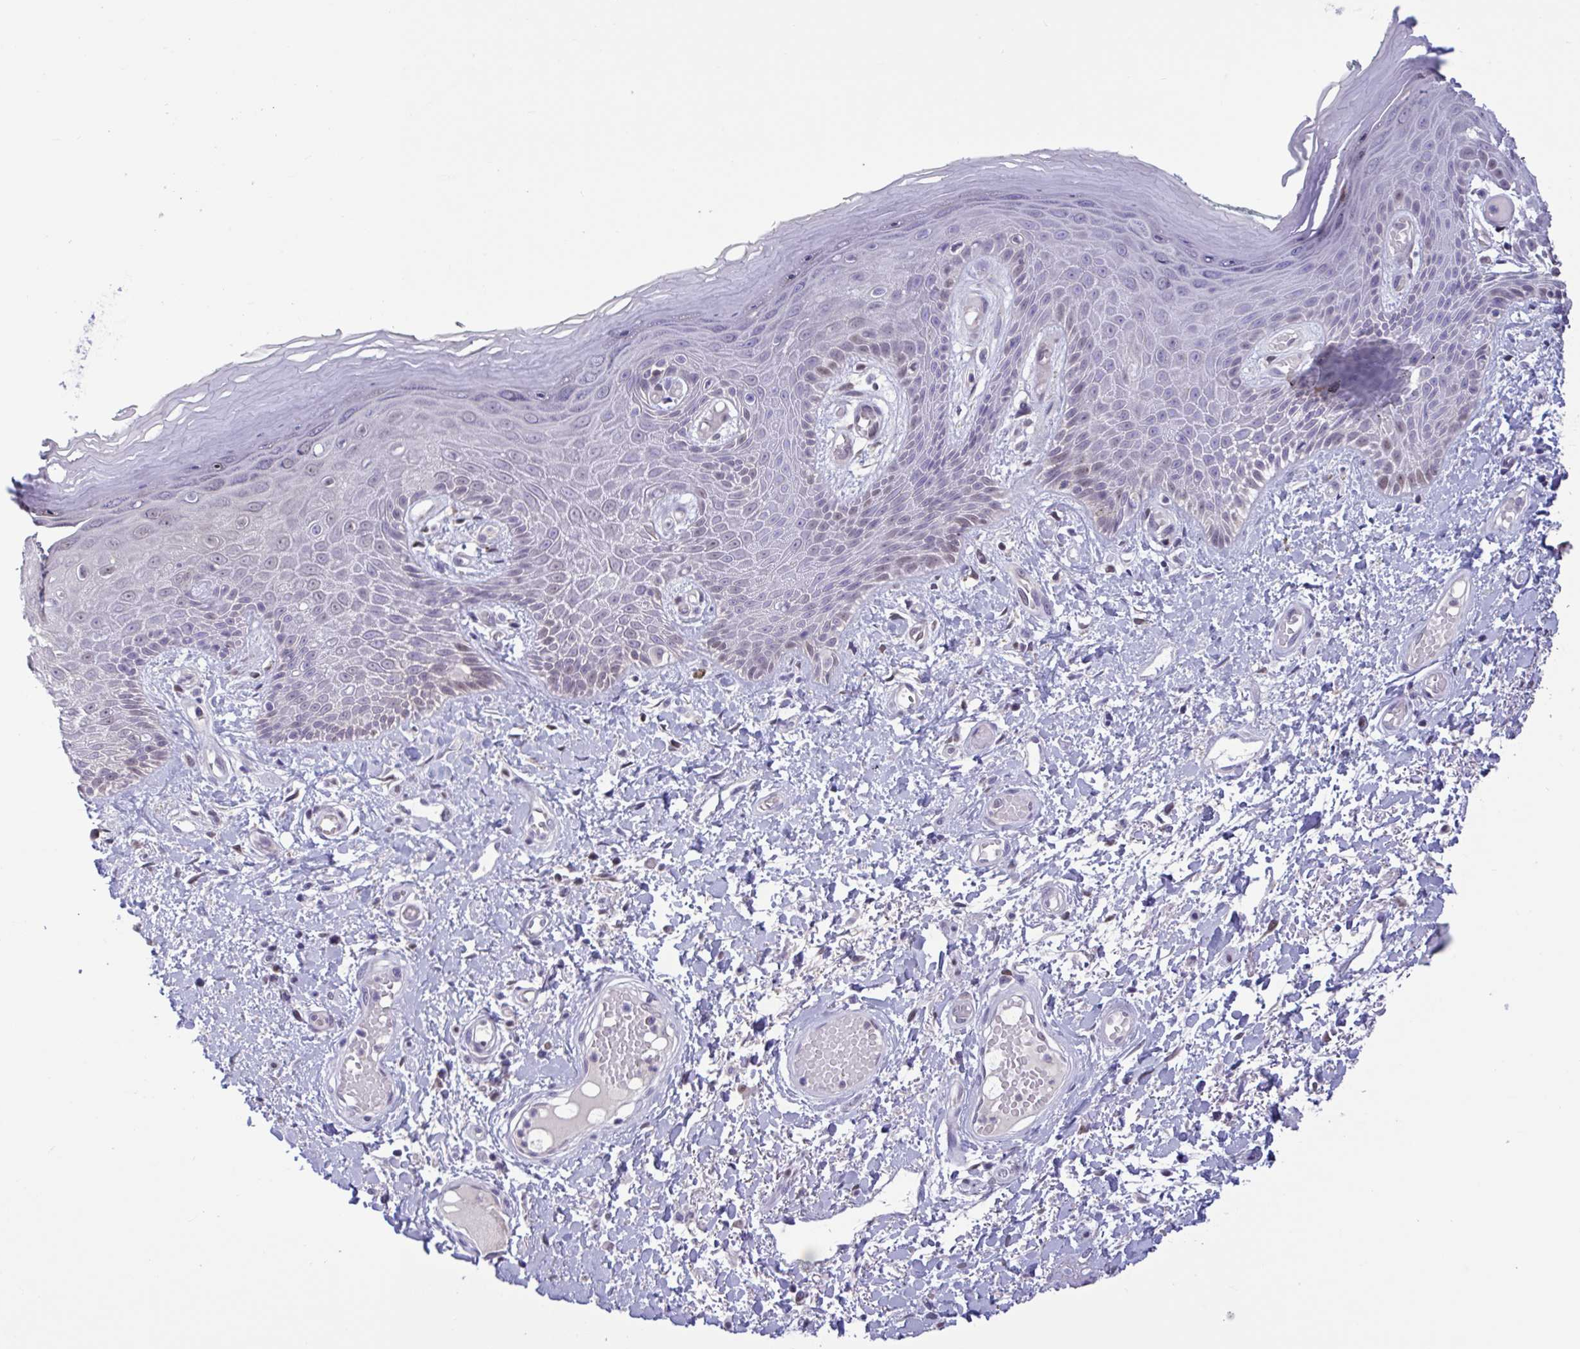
{"staining": {"intensity": "weak", "quantity": "<25%", "location": "nuclear"}, "tissue": "skin", "cell_type": "Epidermal cells", "image_type": "normal", "snomed": [{"axis": "morphology", "description": "Normal tissue, NOS"}, {"axis": "topography", "description": "Anal"}, {"axis": "topography", "description": "Peripheral nerve tissue"}], "caption": "Protein analysis of normal skin shows no significant positivity in epidermal cells. (IHC, brightfield microscopy, high magnification).", "gene": "RBL1", "patient": {"sex": "male", "age": 78}}